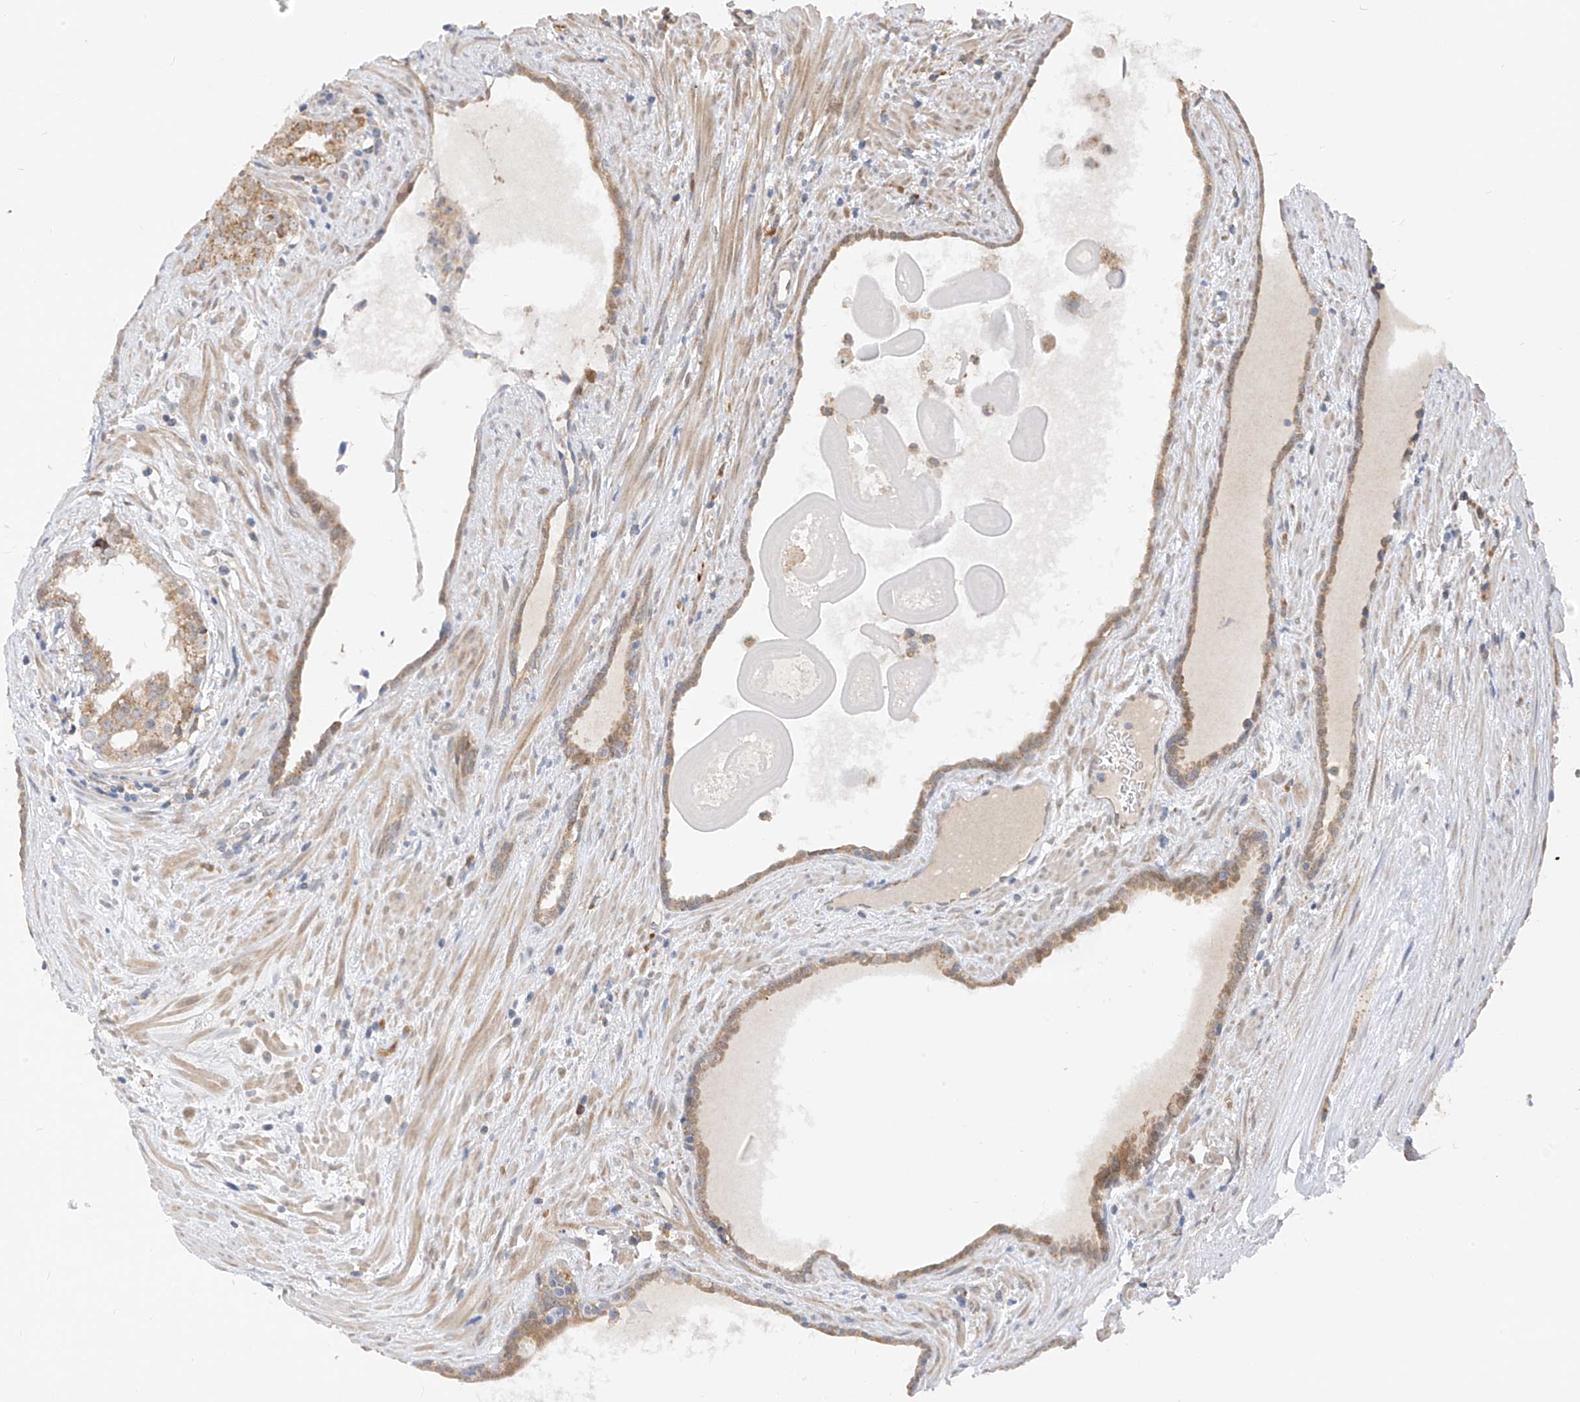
{"staining": {"intensity": "weak", "quantity": ">75%", "location": "cytoplasmic/membranous"}, "tissue": "prostate cancer", "cell_type": "Tumor cells", "image_type": "cancer", "snomed": [{"axis": "morphology", "description": "Adenocarcinoma, High grade"}, {"axis": "topography", "description": "Prostate"}], "caption": "A low amount of weak cytoplasmic/membranous positivity is appreciated in about >75% of tumor cells in prostate cancer tissue.", "gene": "PPA2", "patient": {"sex": "male", "age": 68}}